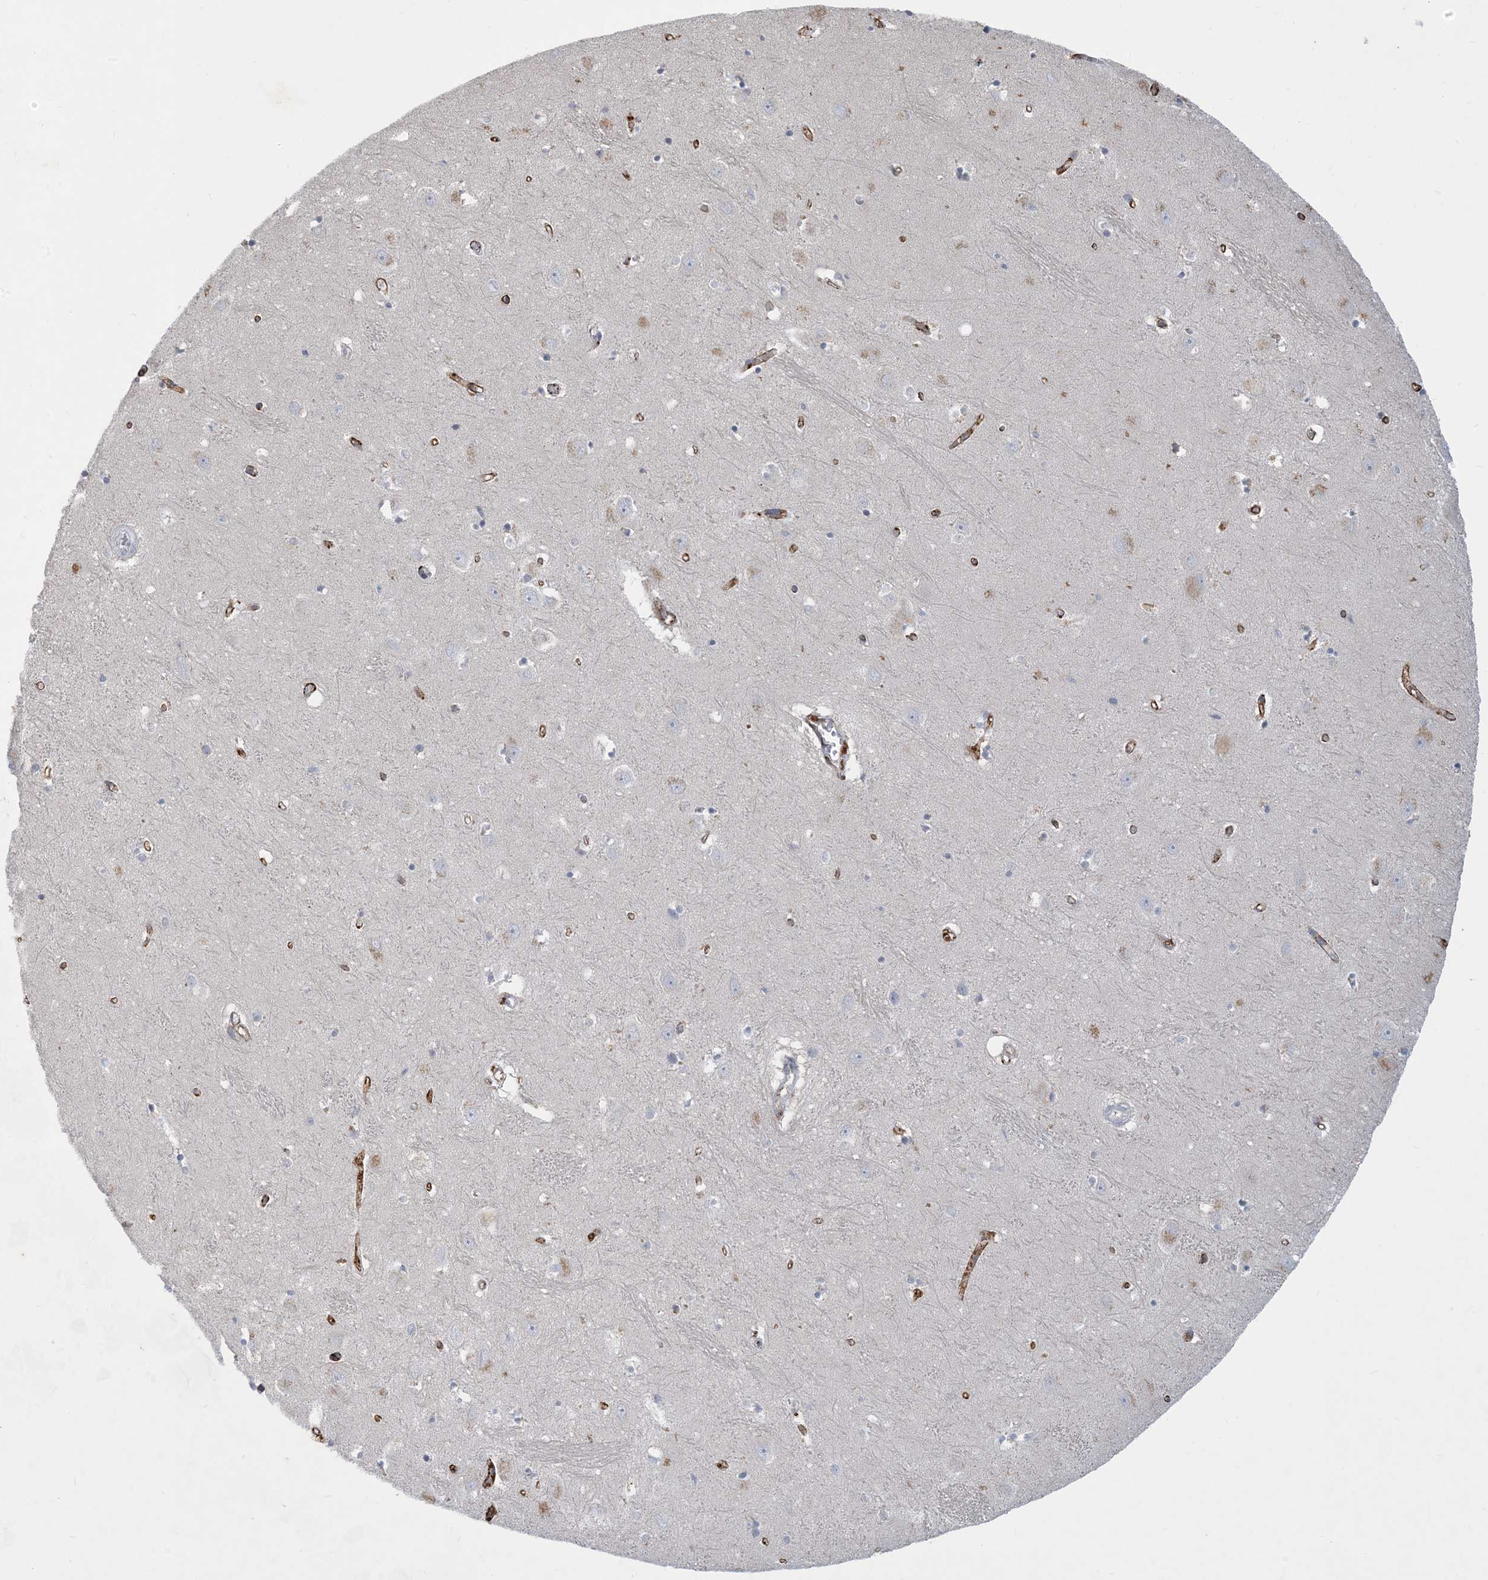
{"staining": {"intensity": "negative", "quantity": "none", "location": "none"}, "tissue": "hippocampus", "cell_type": "Glial cells", "image_type": "normal", "snomed": [{"axis": "morphology", "description": "Normal tissue, NOS"}, {"axis": "topography", "description": "Hippocampus"}], "caption": "A histopathology image of hippocampus stained for a protein displays no brown staining in glial cells.", "gene": "CCDC14", "patient": {"sex": "female", "age": 64}}